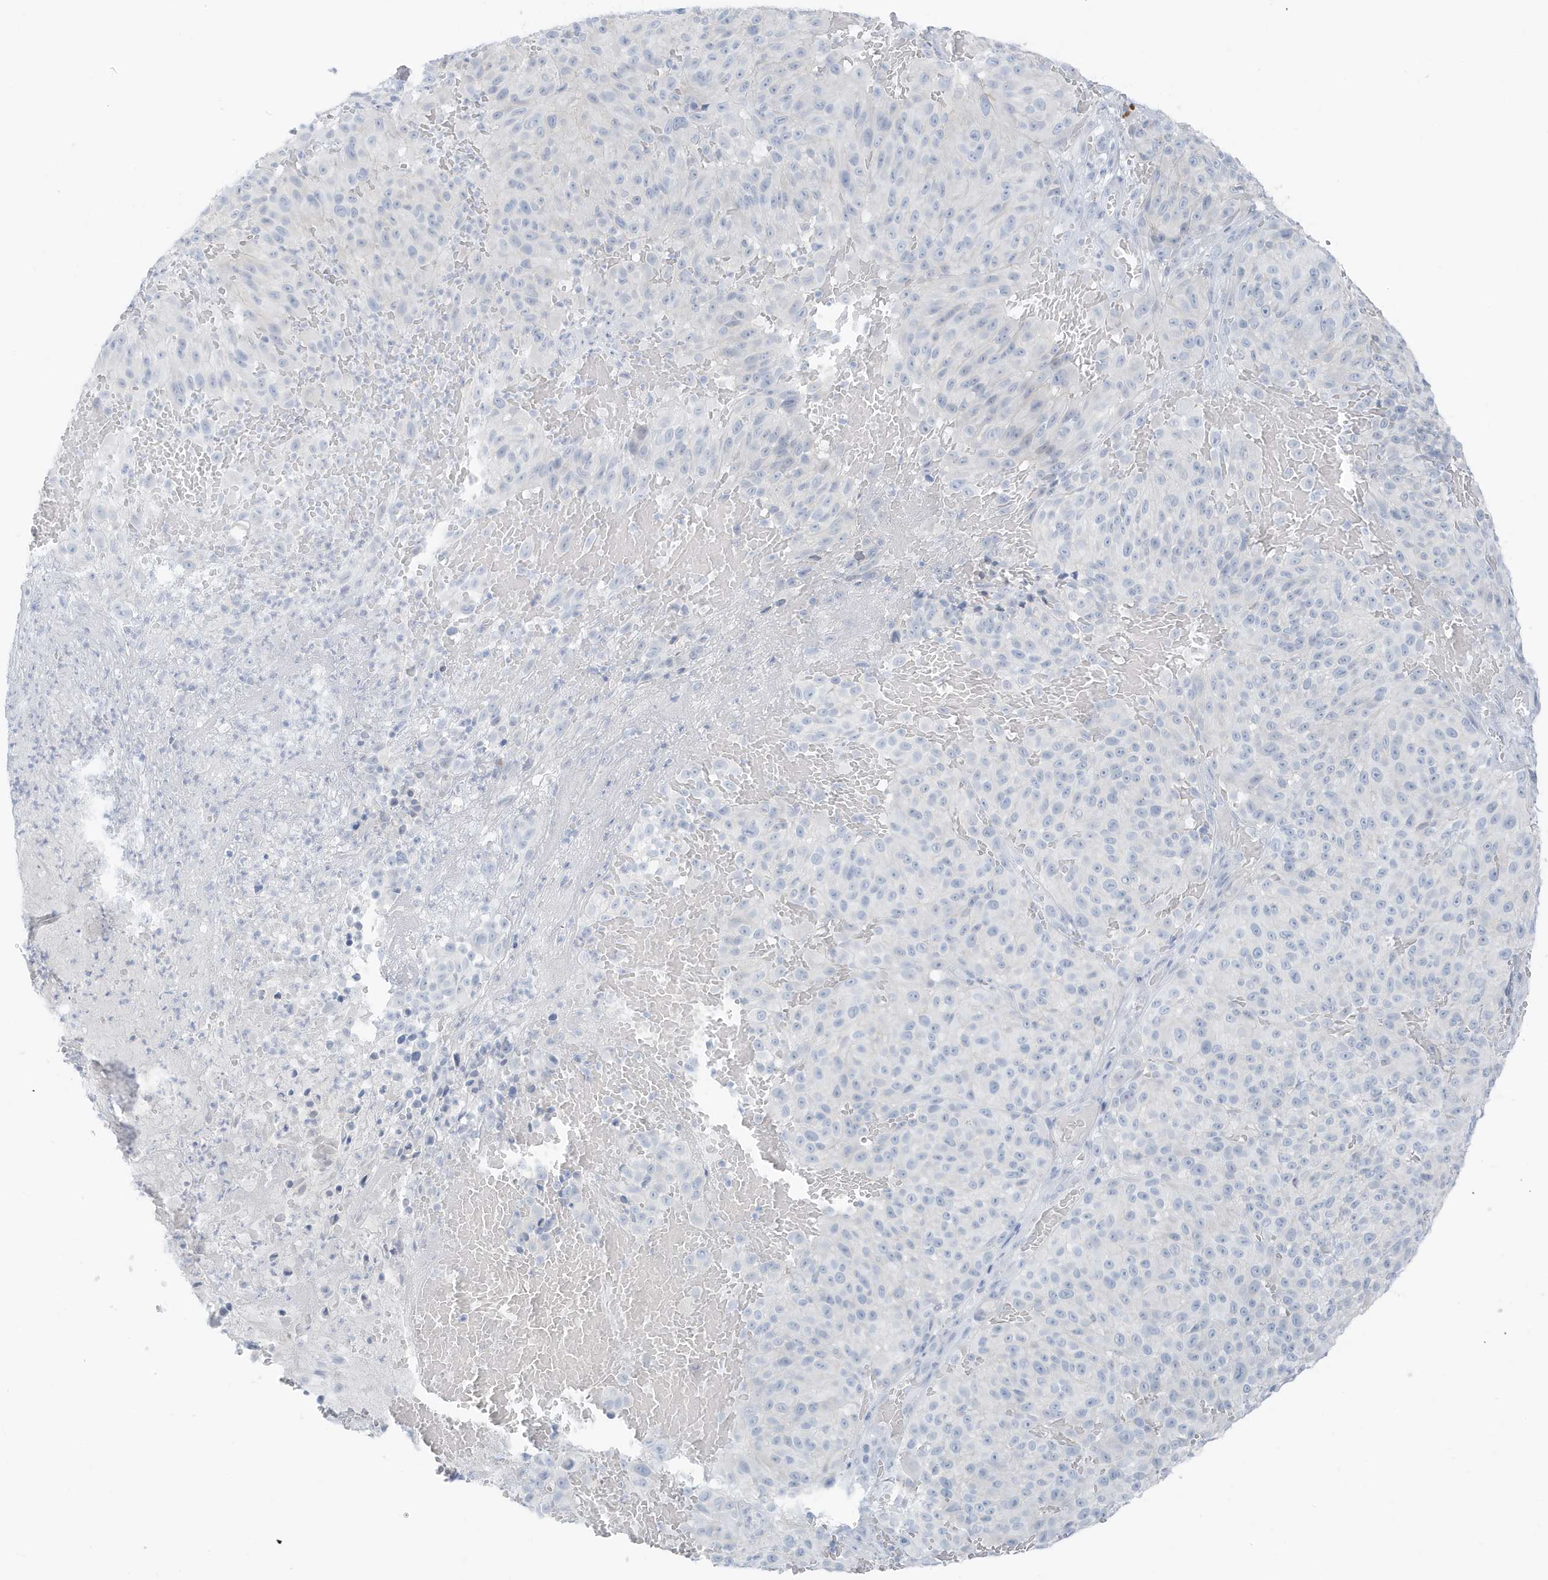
{"staining": {"intensity": "negative", "quantity": "none", "location": "none"}, "tissue": "melanoma", "cell_type": "Tumor cells", "image_type": "cancer", "snomed": [{"axis": "morphology", "description": "Malignant melanoma, NOS"}, {"axis": "topography", "description": "Skin"}], "caption": "Melanoma was stained to show a protein in brown. There is no significant positivity in tumor cells.", "gene": "ZFP64", "patient": {"sex": "male", "age": 83}}